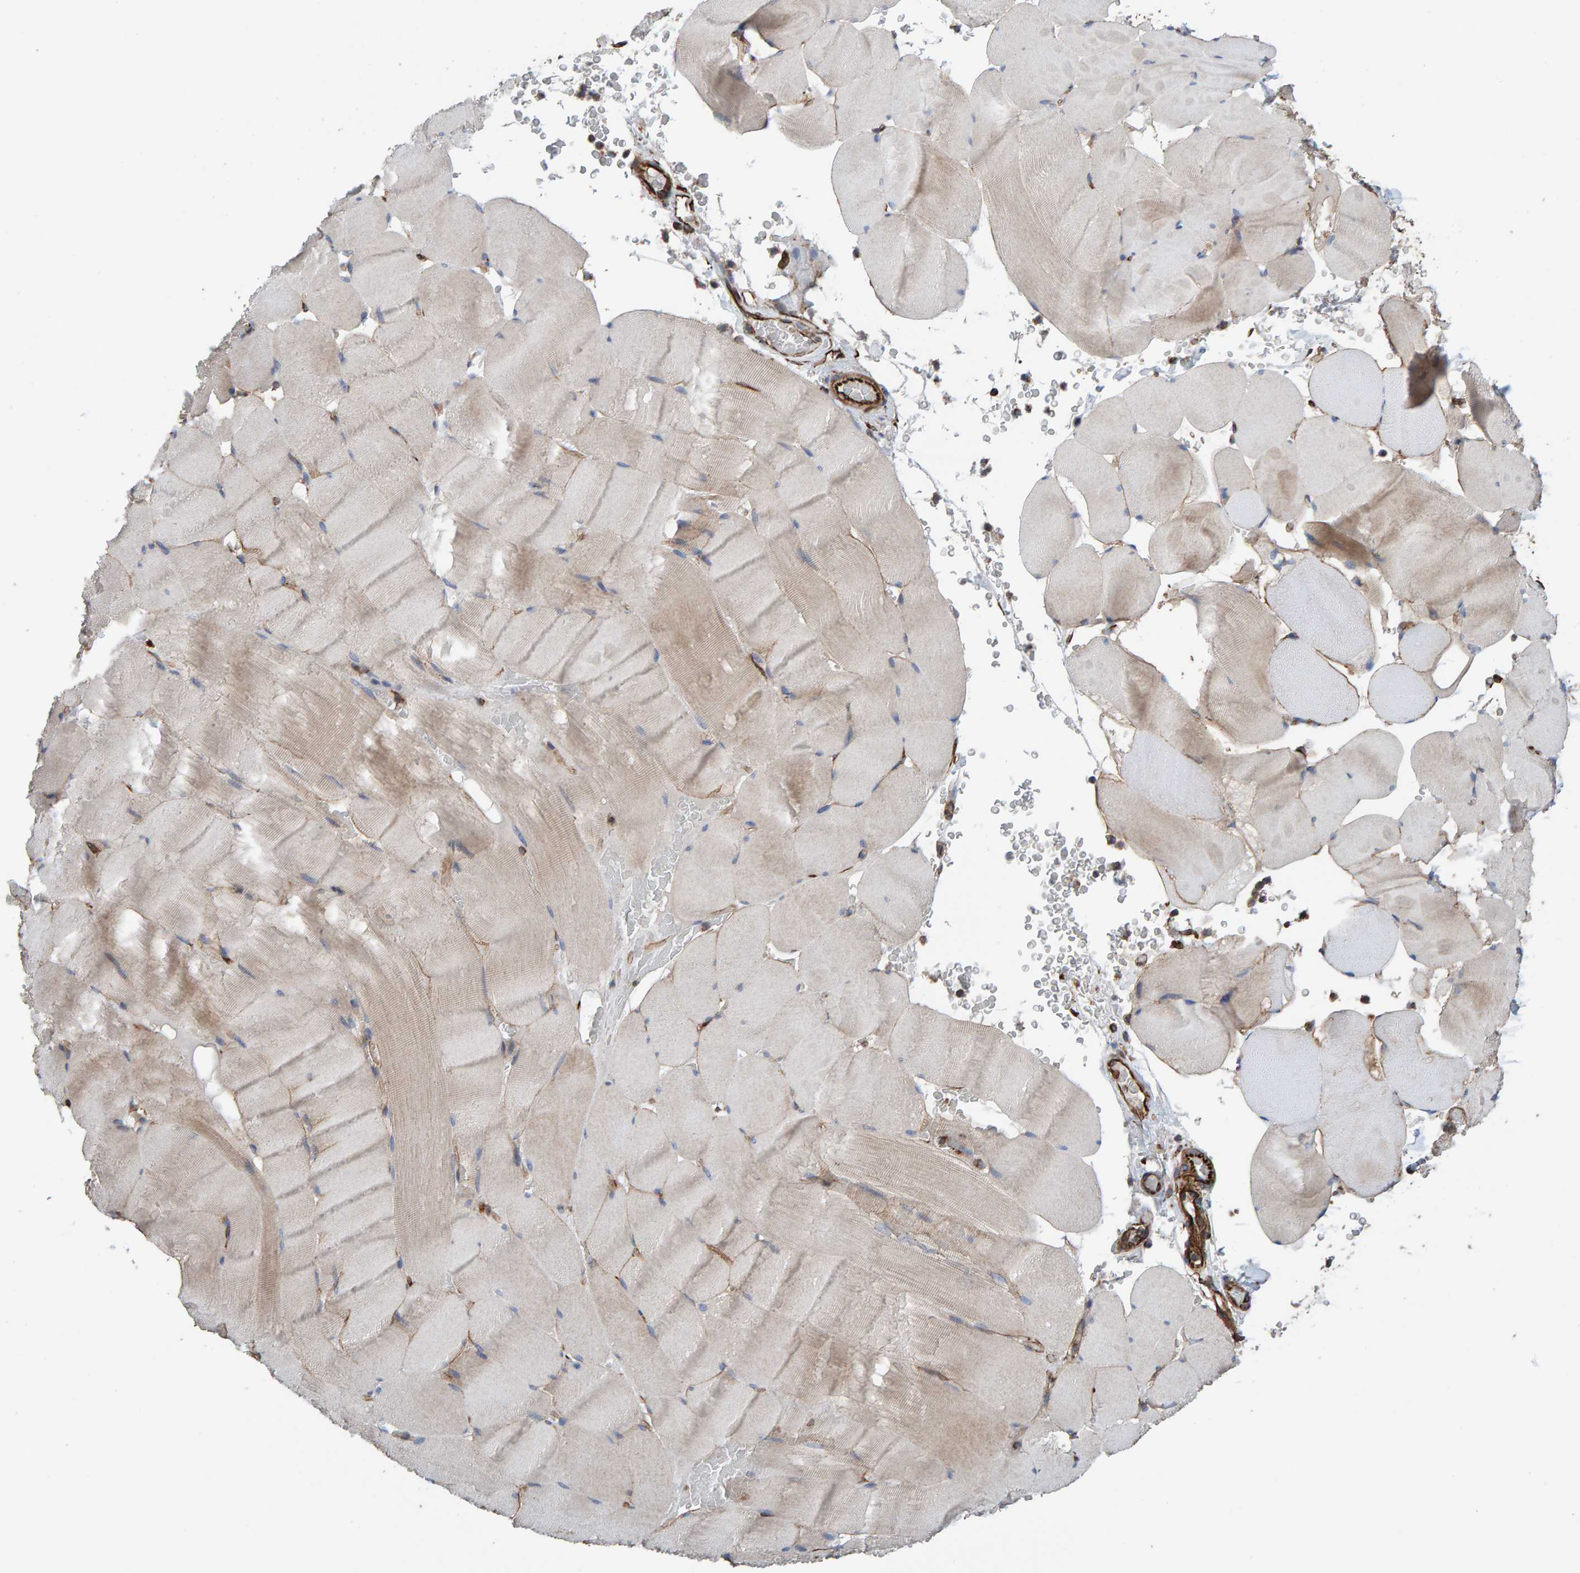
{"staining": {"intensity": "weak", "quantity": "<25%", "location": "cytoplasmic/membranous"}, "tissue": "skeletal muscle", "cell_type": "Myocytes", "image_type": "normal", "snomed": [{"axis": "morphology", "description": "Normal tissue, NOS"}, {"axis": "topography", "description": "Skeletal muscle"}], "caption": "This is a micrograph of immunohistochemistry (IHC) staining of unremarkable skeletal muscle, which shows no expression in myocytes. (DAB (3,3'-diaminobenzidine) IHC with hematoxylin counter stain).", "gene": "ZNF347", "patient": {"sex": "male", "age": 62}}